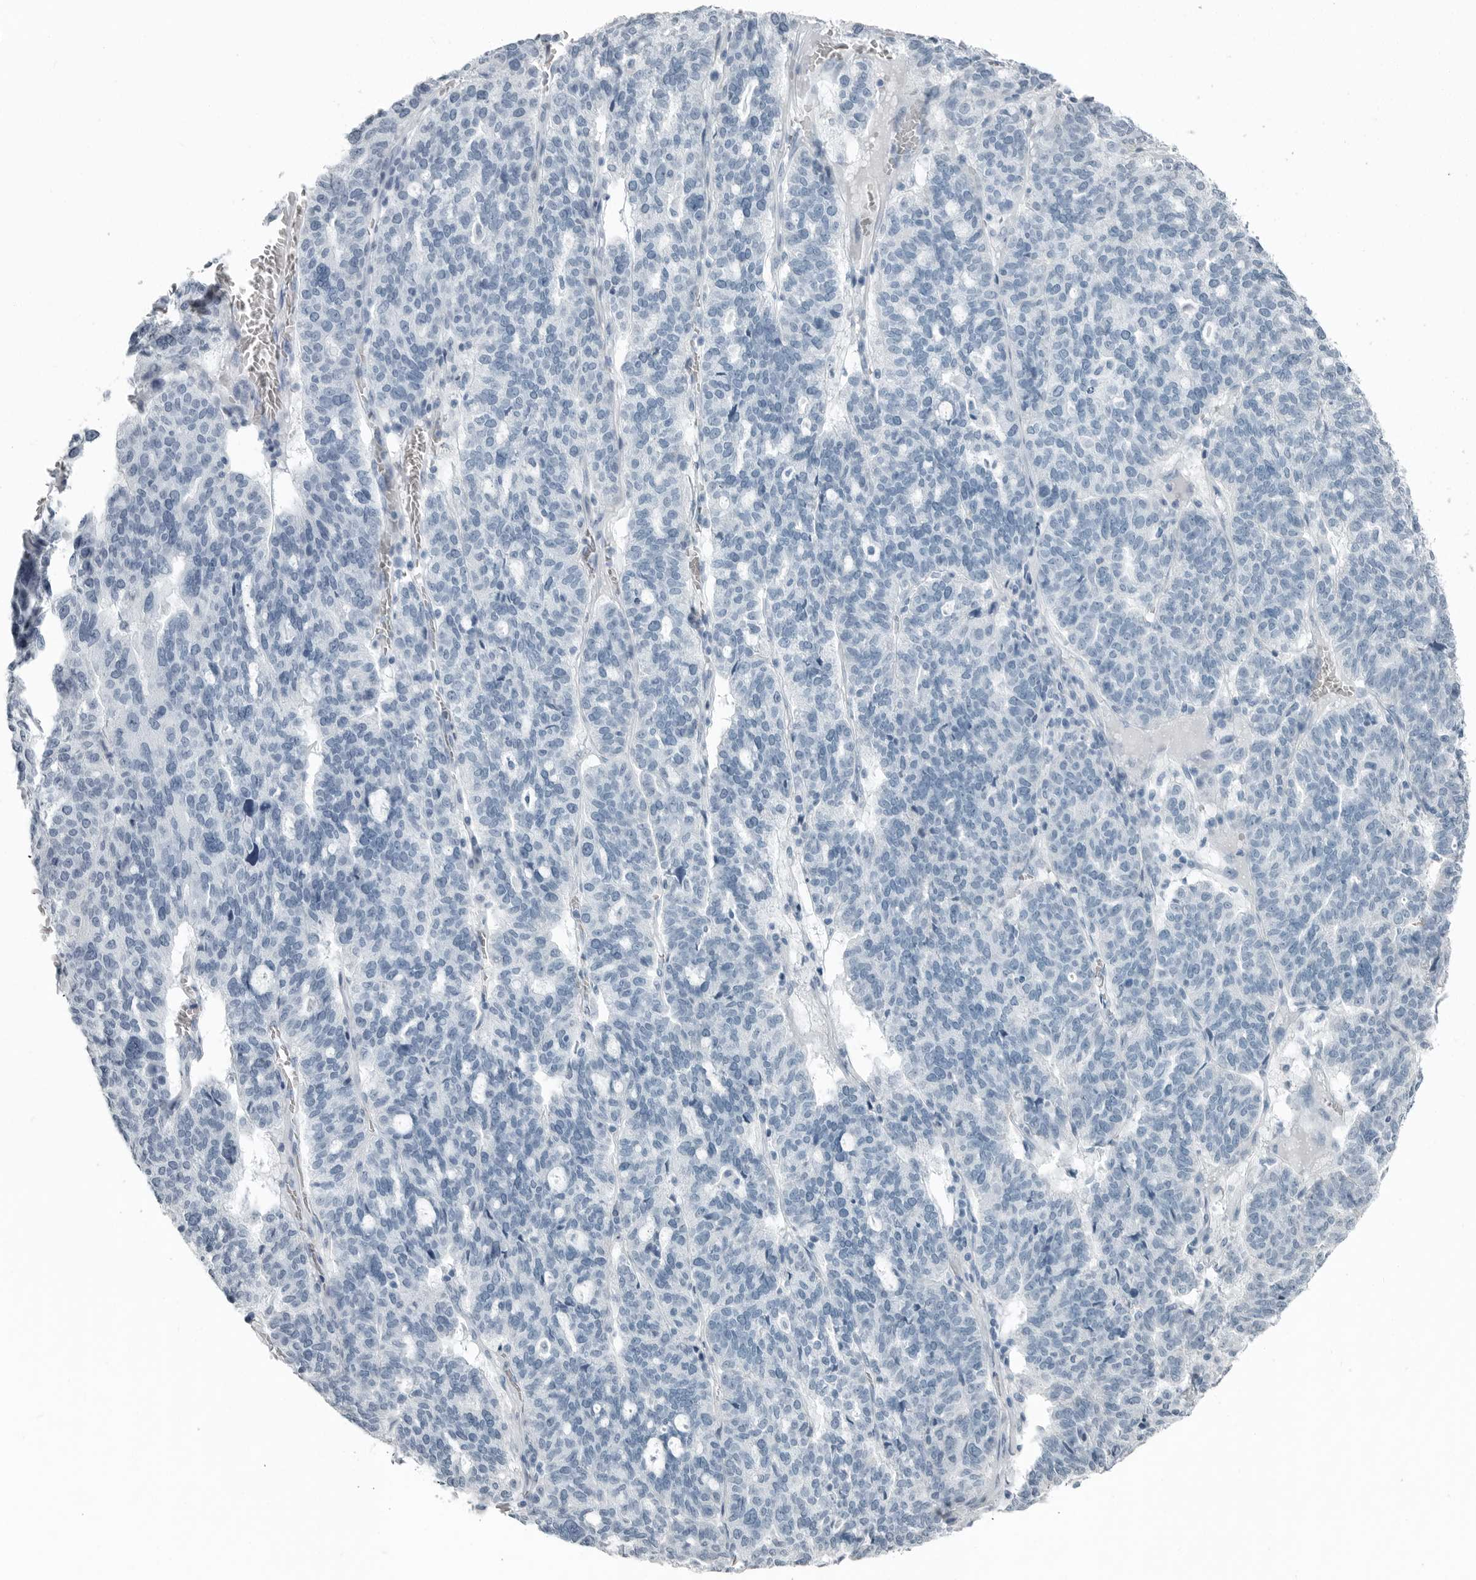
{"staining": {"intensity": "negative", "quantity": "none", "location": "none"}, "tissue": "ovarian cancer", "cell_type": "Tumor cells", "image_type": "cancer", "snomed": [{"axis": "morphology", "description": "Cystadenocarcinoma, serous, NOS"}, {"axis": "topography", "description": "Ovary"}], "caption": "Serous cystadenocarcinoma (ovarian) was stained to show a protein in brown. There is no significant staining in tumor cells.", "gene": "FABP6", "patient": {"sex": "female", "age": 59}}